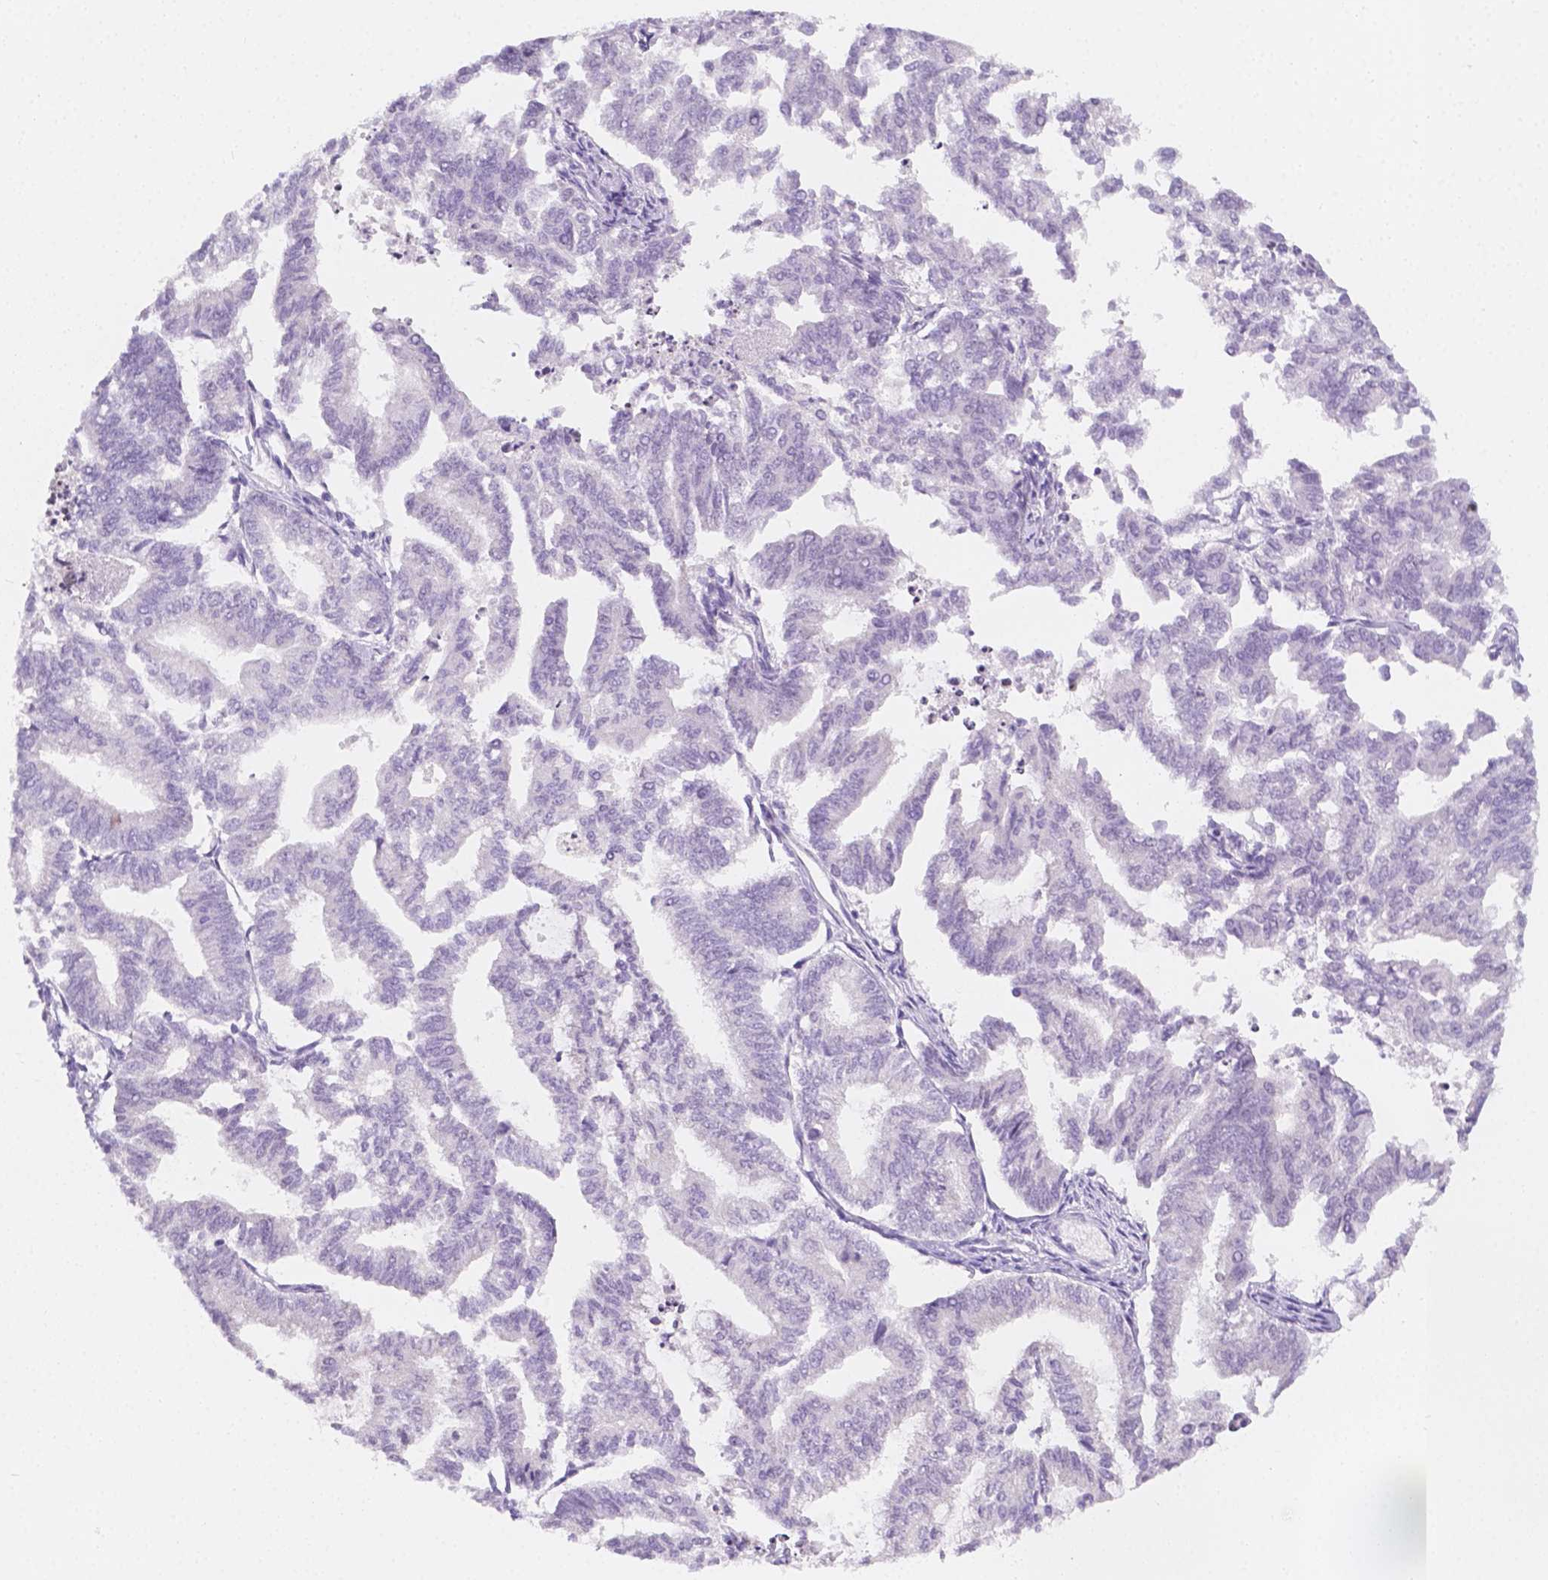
{"staining": {"intensity": "negative", "quantity": "none", "location": "none"}, "tissue": "endometrial cancer", "cell_type": "Tumor cells", "image_type": "cancer", "snomed": [{"axis": "morphology", "description": "Adenocarcinoma, NOS"}, {"axis": "topography", "description": "Endometrium"}], "caption": "This photomicrograph is of endometrial cancer (adenocarcinoma) stained with immunohistochemistry (IHC) to label a protein in brown with the nuclei are counter-stained blue. There is no staining in tumor cells.", "gene": "SGTB", "patient": {"sex": "female", "age": 79}}